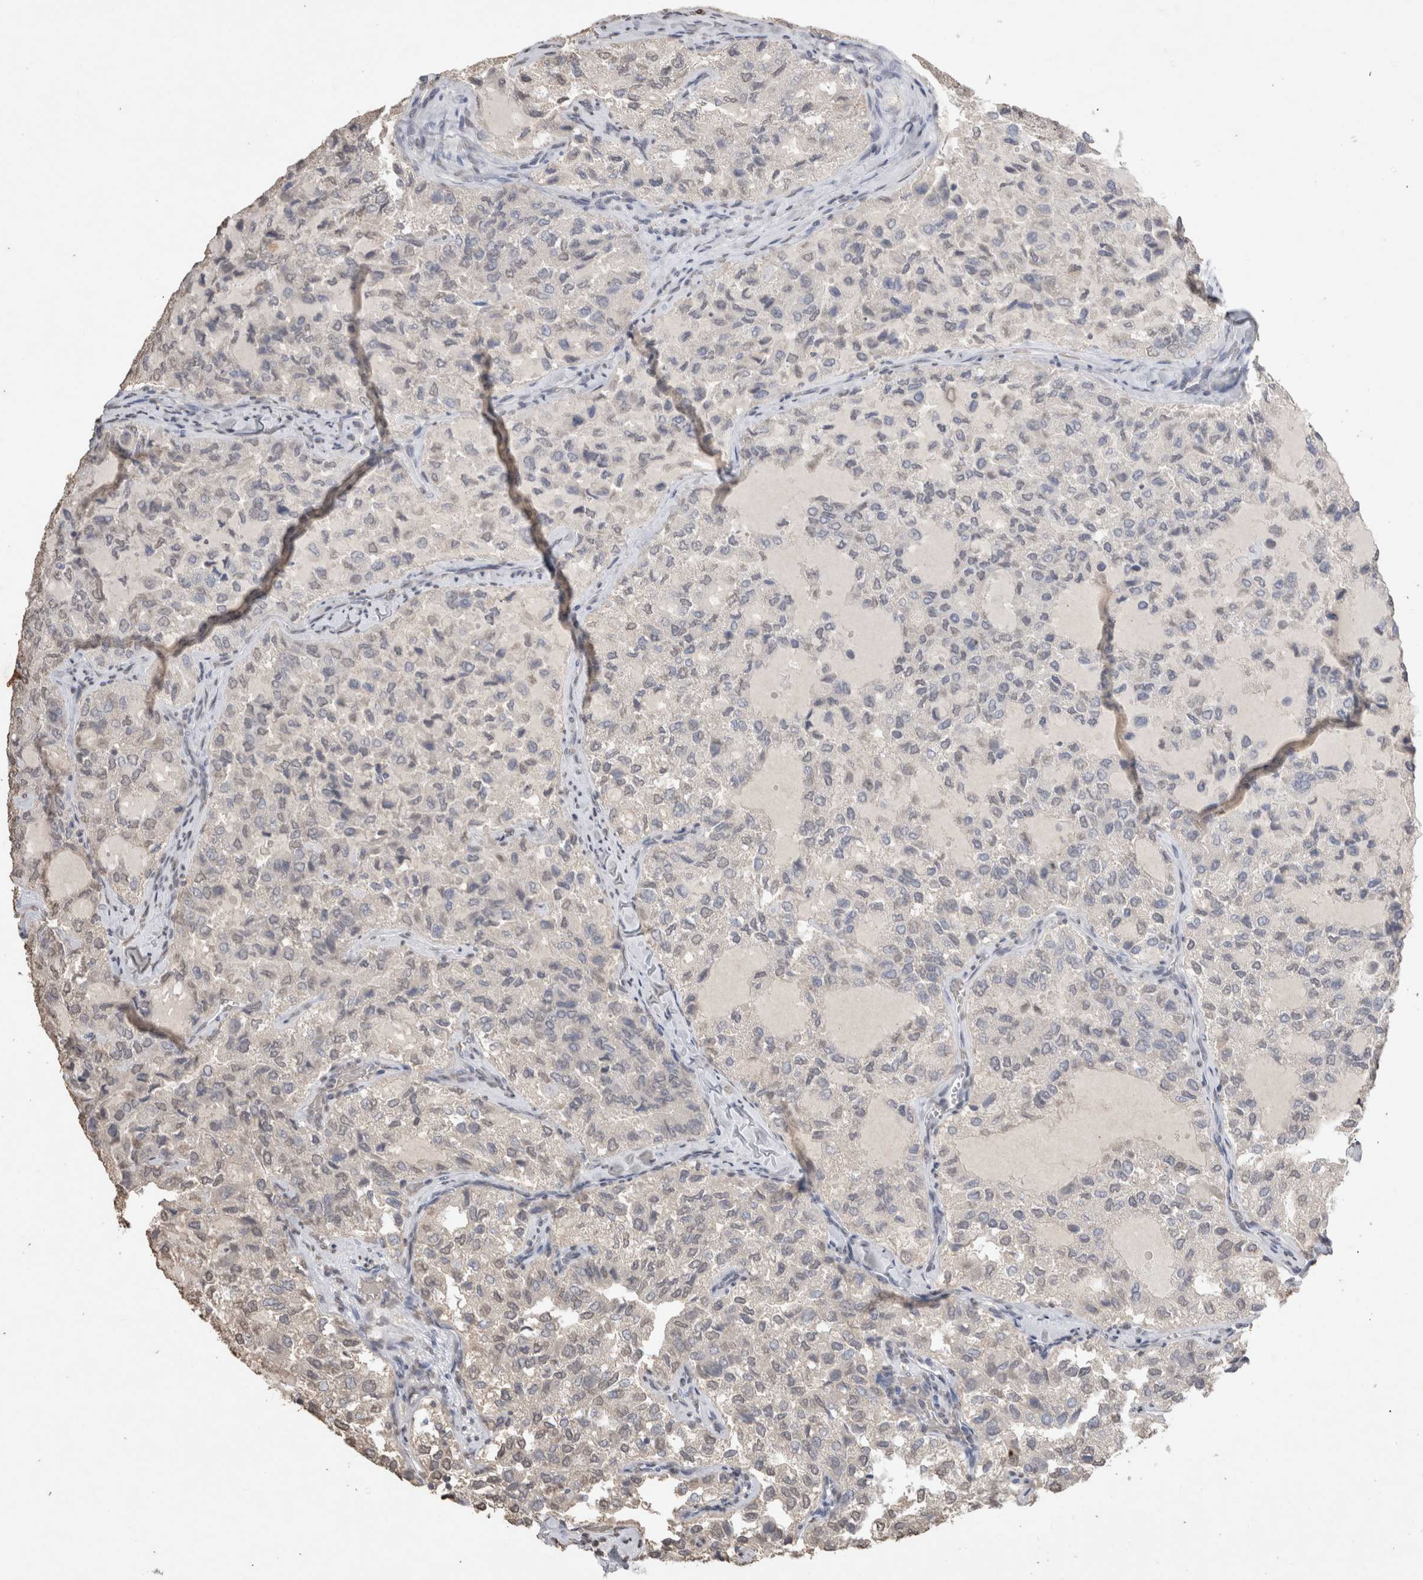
{"staining": {"intensity": "negative", "quantity": "none", "location": "none"}, "tissue": "thyroid cancer", "cell_type": "Tumor cells", "image_type": "cancer", "snomed": [{"axis": "morphology", "description": "Follicular adenoma carcinoma, NOS"}, {"axis": "topography", "description": "Thyroid gland"}], "caption": "Thyroid cancer stained for a protein using IHC shows no staining tumor cells.", "gene": "LGALS2", "patient": {"sex": "male", "age": 75}}